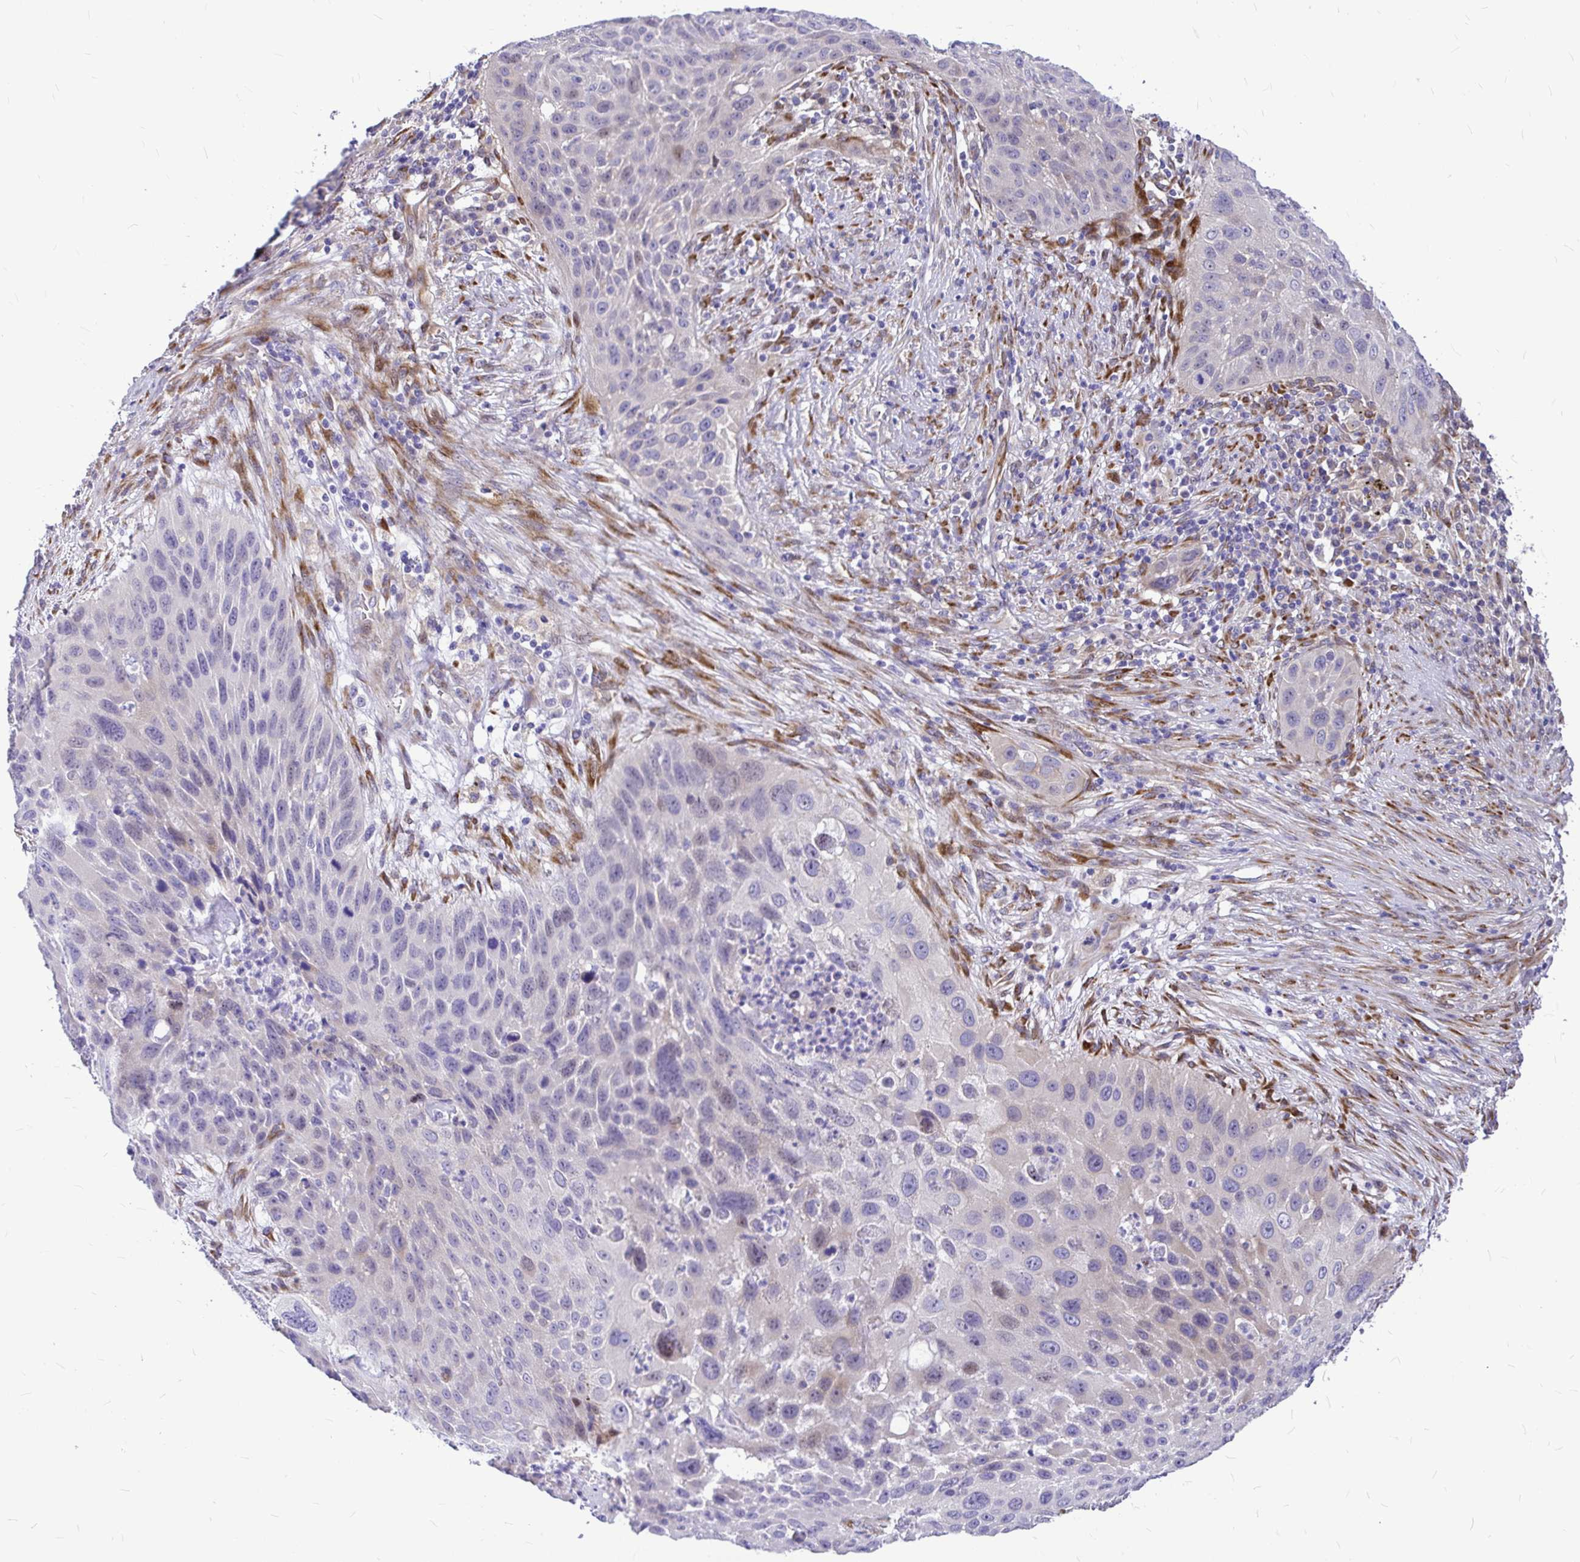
{"staining": {"intensity": "negative", "quantity": "none", "location": "none"}, "tissue": "lung cancer", "cell_type": "Tumor cells", "image_type": "cancer", "snomed": [{"axis": "morphology", "description": "Squamous cell carcinoma, NOS"}, {"axis": "topography", "description": "Lung"}], "caption": "The immunohistochemistry photomicrograph has no significant staining in tumor cells of lung squamous cell carcinoma tissue.", "gene": "GABBR2", "patient": {"sex": "male", "age": 63}}